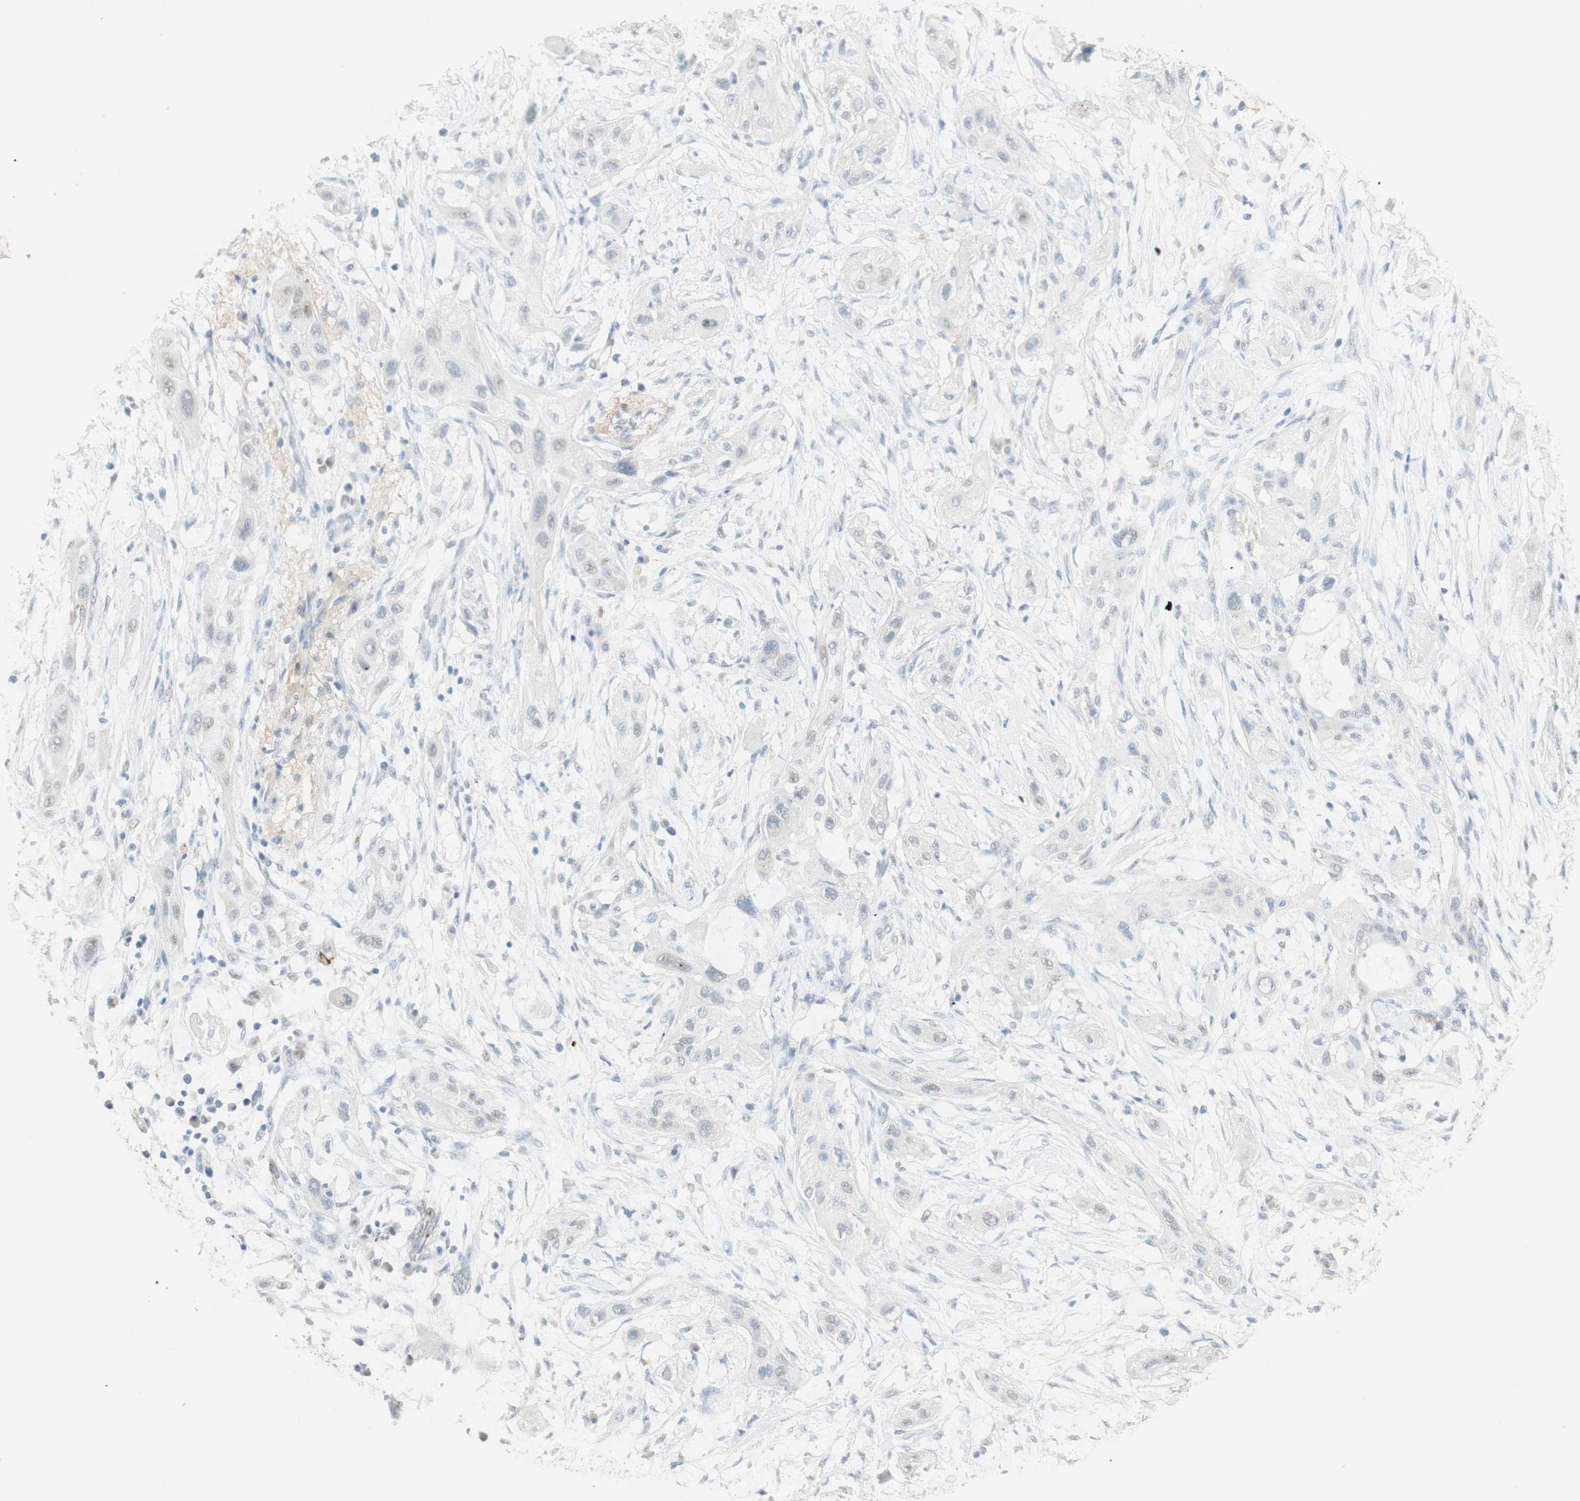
{"staining": {"intensity": "negative", "quantity": "none", "location": "none"}, "tissue": "lung cancer", "cell_type": "Tumor cells", "image_type": "cancer", "snomed": [{"axis": "morphology", "description": "Squamous cell carcinoma, NOS"}, {"axis": "topography", "description": "Lung"}], "caption": "Immunohistochemistry photomicrograph of lung squamous cell carcinoma stained for a protein (brown), which displays no staining in tumor cells. (Stains: DAB (3,3'-diaminobenzidine) immunohistochemistry with hematoxylin counter stain, Microscopy: brightfield microscopy at high magnification).", "gene": "MUC3A", "patient": {"sex": "female", "age": 47}}